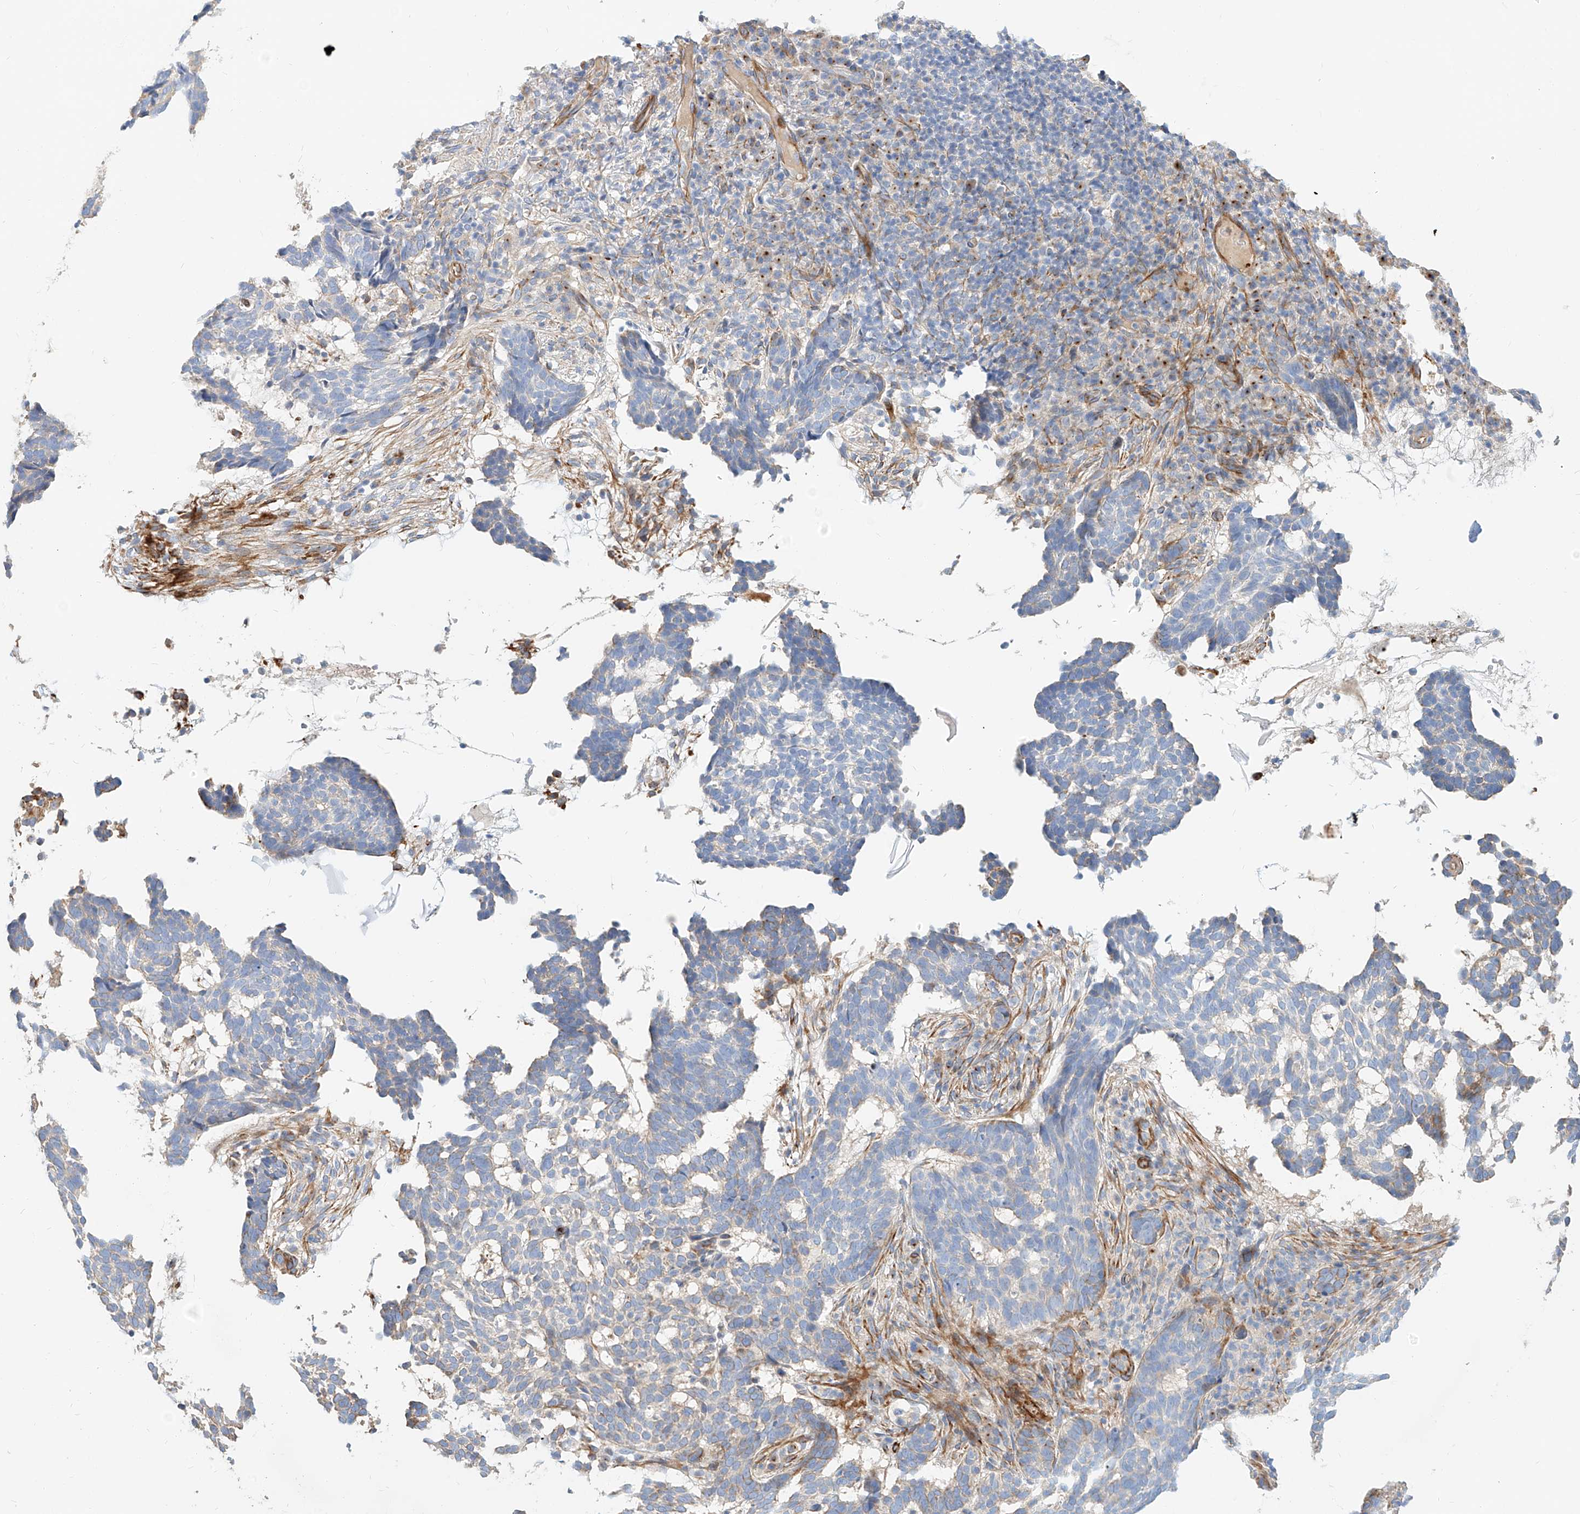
{"staining": {"intensity": "negative", "quantity": "none", "location": "none"}, "tissue": "skin cancer", "cell_type": "Tumor cells", "image_type": "cancer", "snomed": [{"axis": "morphology", "description": "Basal cell carcinoma"}, {"axis": "topography", "description": "Skin"}], "caption": "Skin basal cell carcinoma stained for a protein using IHC shows no expression tumor cells.", "gene": "KCNH5", "patient": {"sex": "male", "age": 85}}